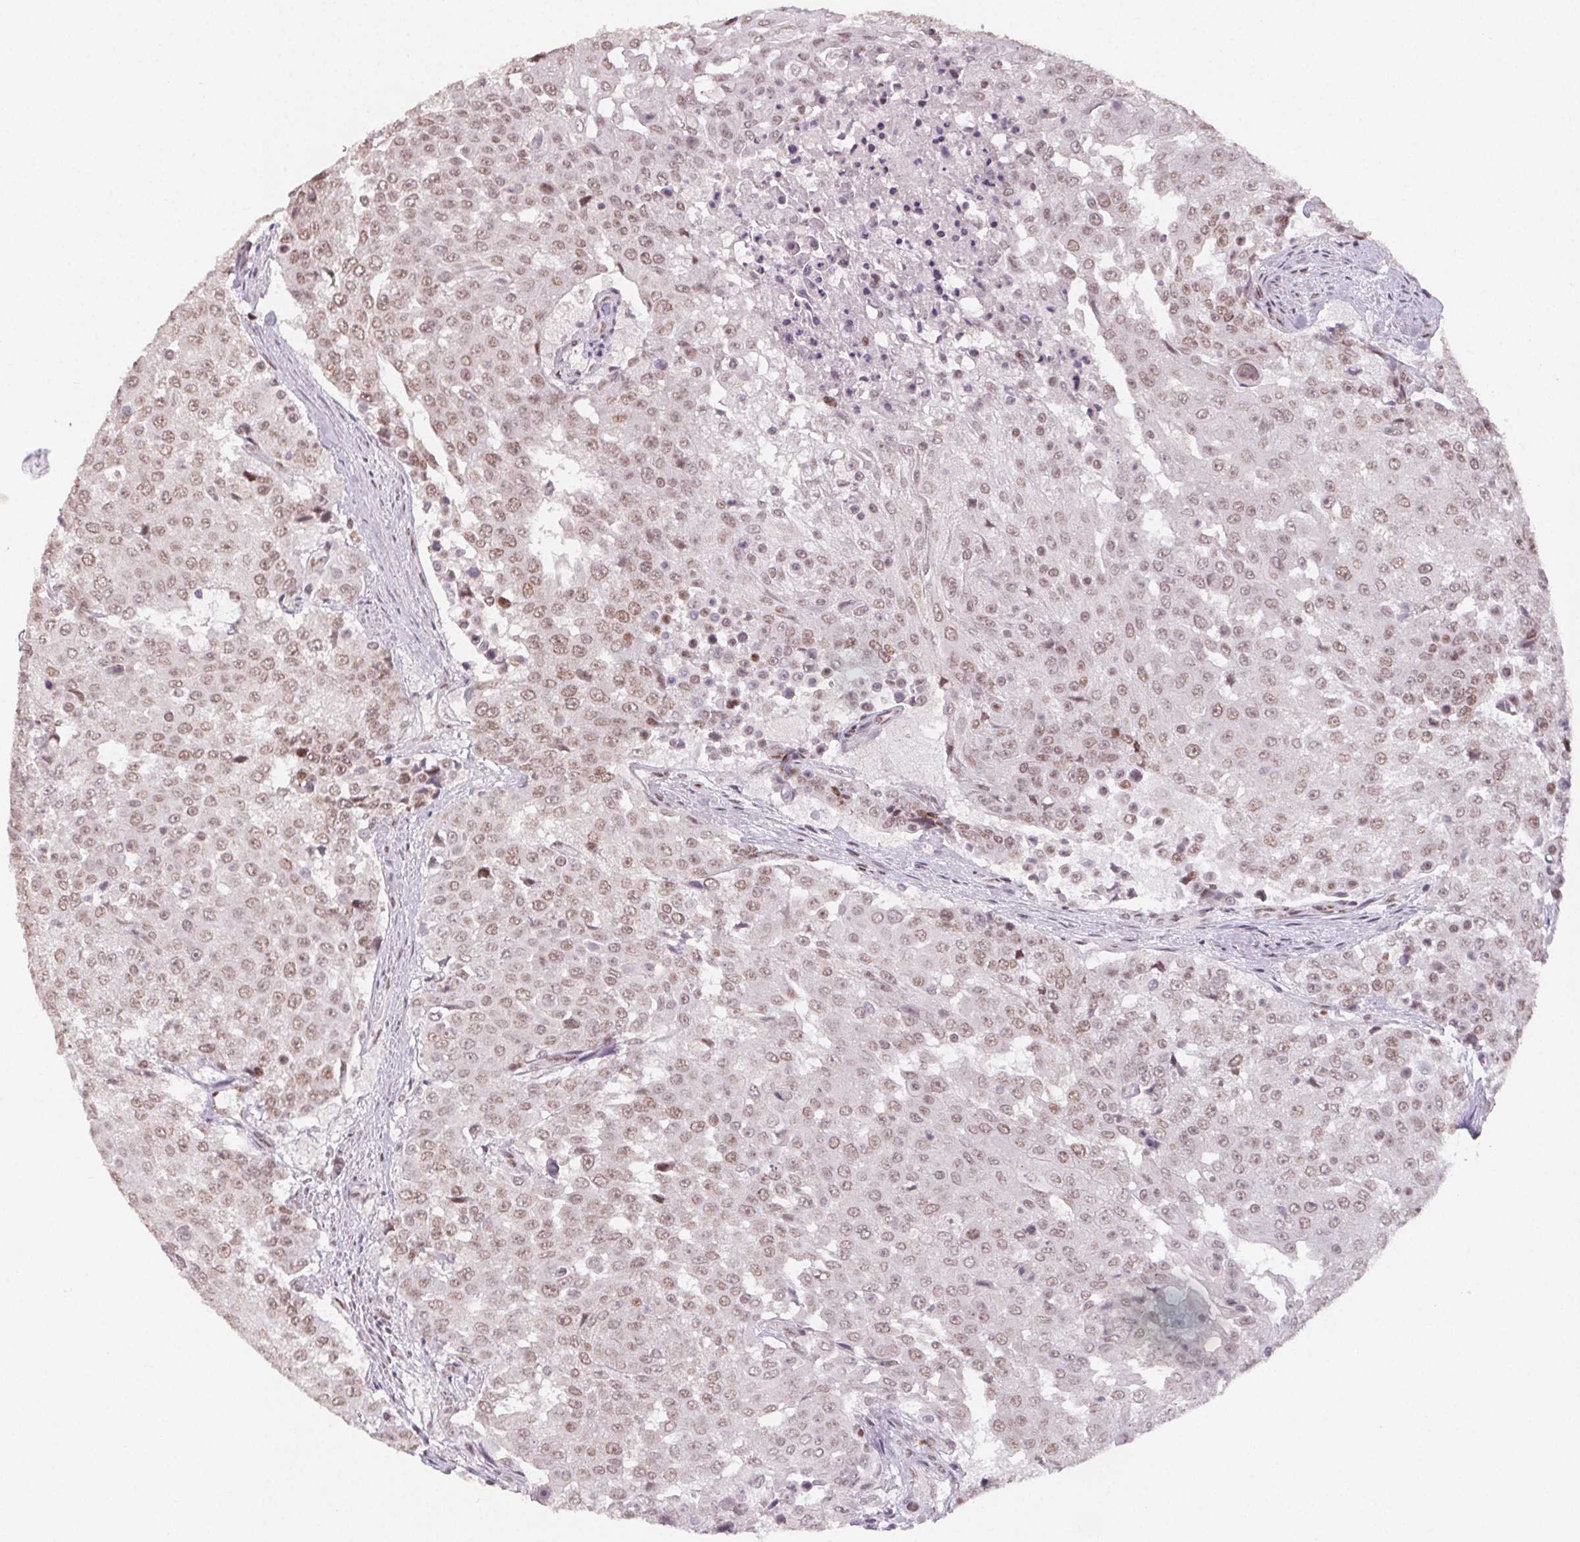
{"staining": {"intensity": "moderate", "quantity": ">75%", "location": "nuclear"}, "tissue": "urothelial cancer", "cell_type": "Tumor cells", "image_type": "cancer", "snomed": [{"axis": "morphology", "description": "Urothelial carcinoma, High grade"}, {"axis": "topography", "description": "Urinary bladder"}], "caption": "Immunohistochemistry (IHC) photomicrograph of human high-grade urothelial carcinoma stained for a protein (brown), which shows medium levels of moderate nuclear positivity in approximately >75% of tumor cells.", "gene": "KMT2A", "patient": {"sex": "female", "age": 63}}